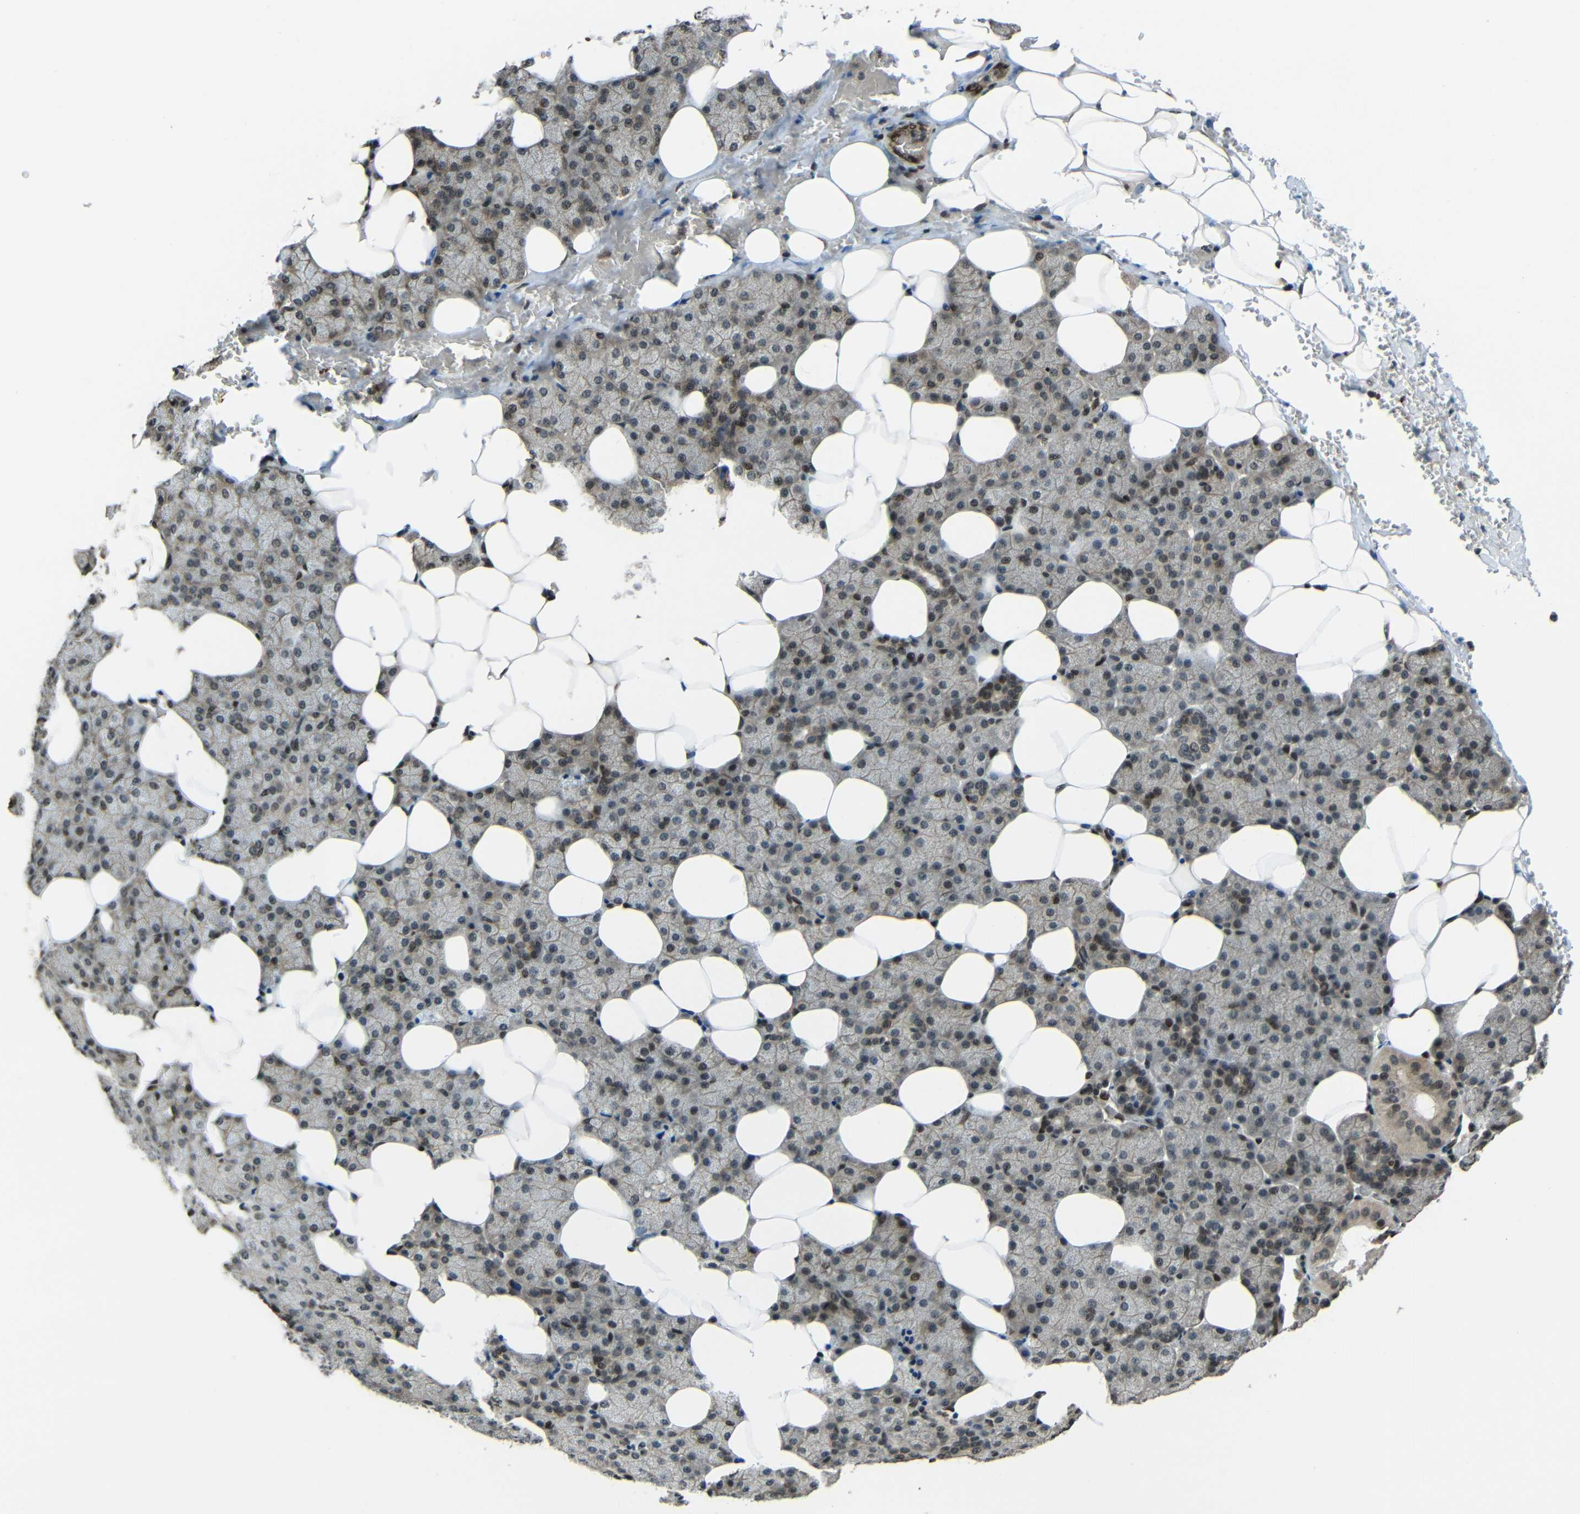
{"staining": {"intensity": "strong", "quantity": "25%-75%", "location": "nuclear"}, "tissue": "salivary gland", "cell_type": "Glandular cells", "image_type": "normal", "snomed": [{"axis": "morphology", "description": "Normal tissue, NOS"}, {"axis": "topography", "description": "Lymph node"}, {"axis": "topography", "description": "Salivary gland"}], "caption": "High-magnification brightfield microscopy of normal salivary gland stained with DAB (brown) and counterstained with hematoxylin (blue). glandular cells exhibit strong nuclear expression is appreciated in approximately25%-75% of cells.", "gene": "PSIP1", "patient": {"sex": "male", "age": 8}}